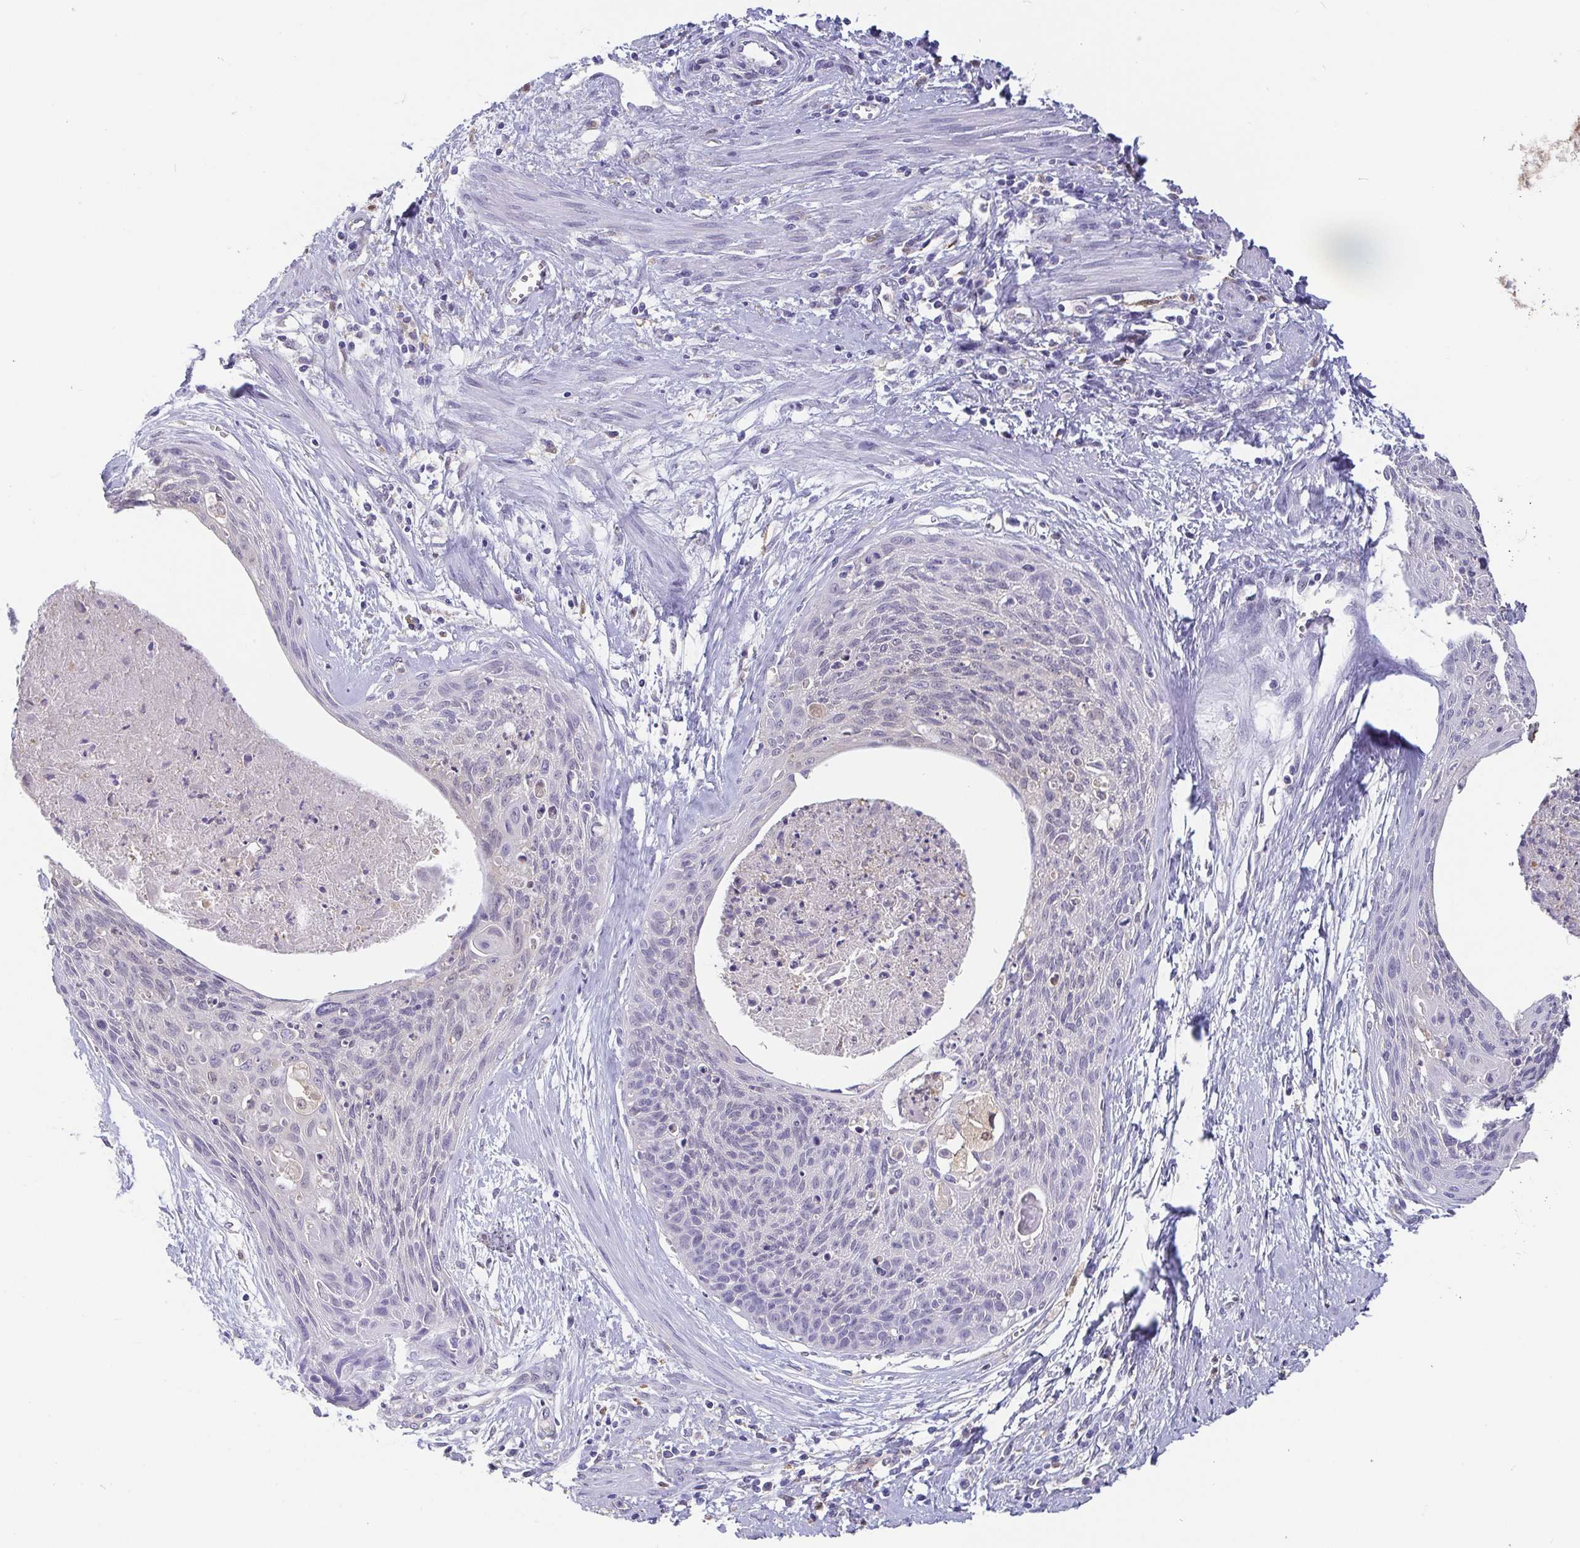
{"staining": {"intensity": "negative", "quantity": "none", "location": "none"}, "tissue": "cervical cancer", "cell_type": "Tumor cells", "image_type": "cancer", "snomed": [{"axis": "morphology", "description": "Squamous cell carcinoma, NOS"}, {"axis": "topography", "description": "Cervix"}], "caption": "Photomicrograph shows no protein staining in tumor cells of cervical cancer (squamous cell carcinoma) tissue.", "gene": "IDH1", "patient": {"sex": "female", "age": 55}}